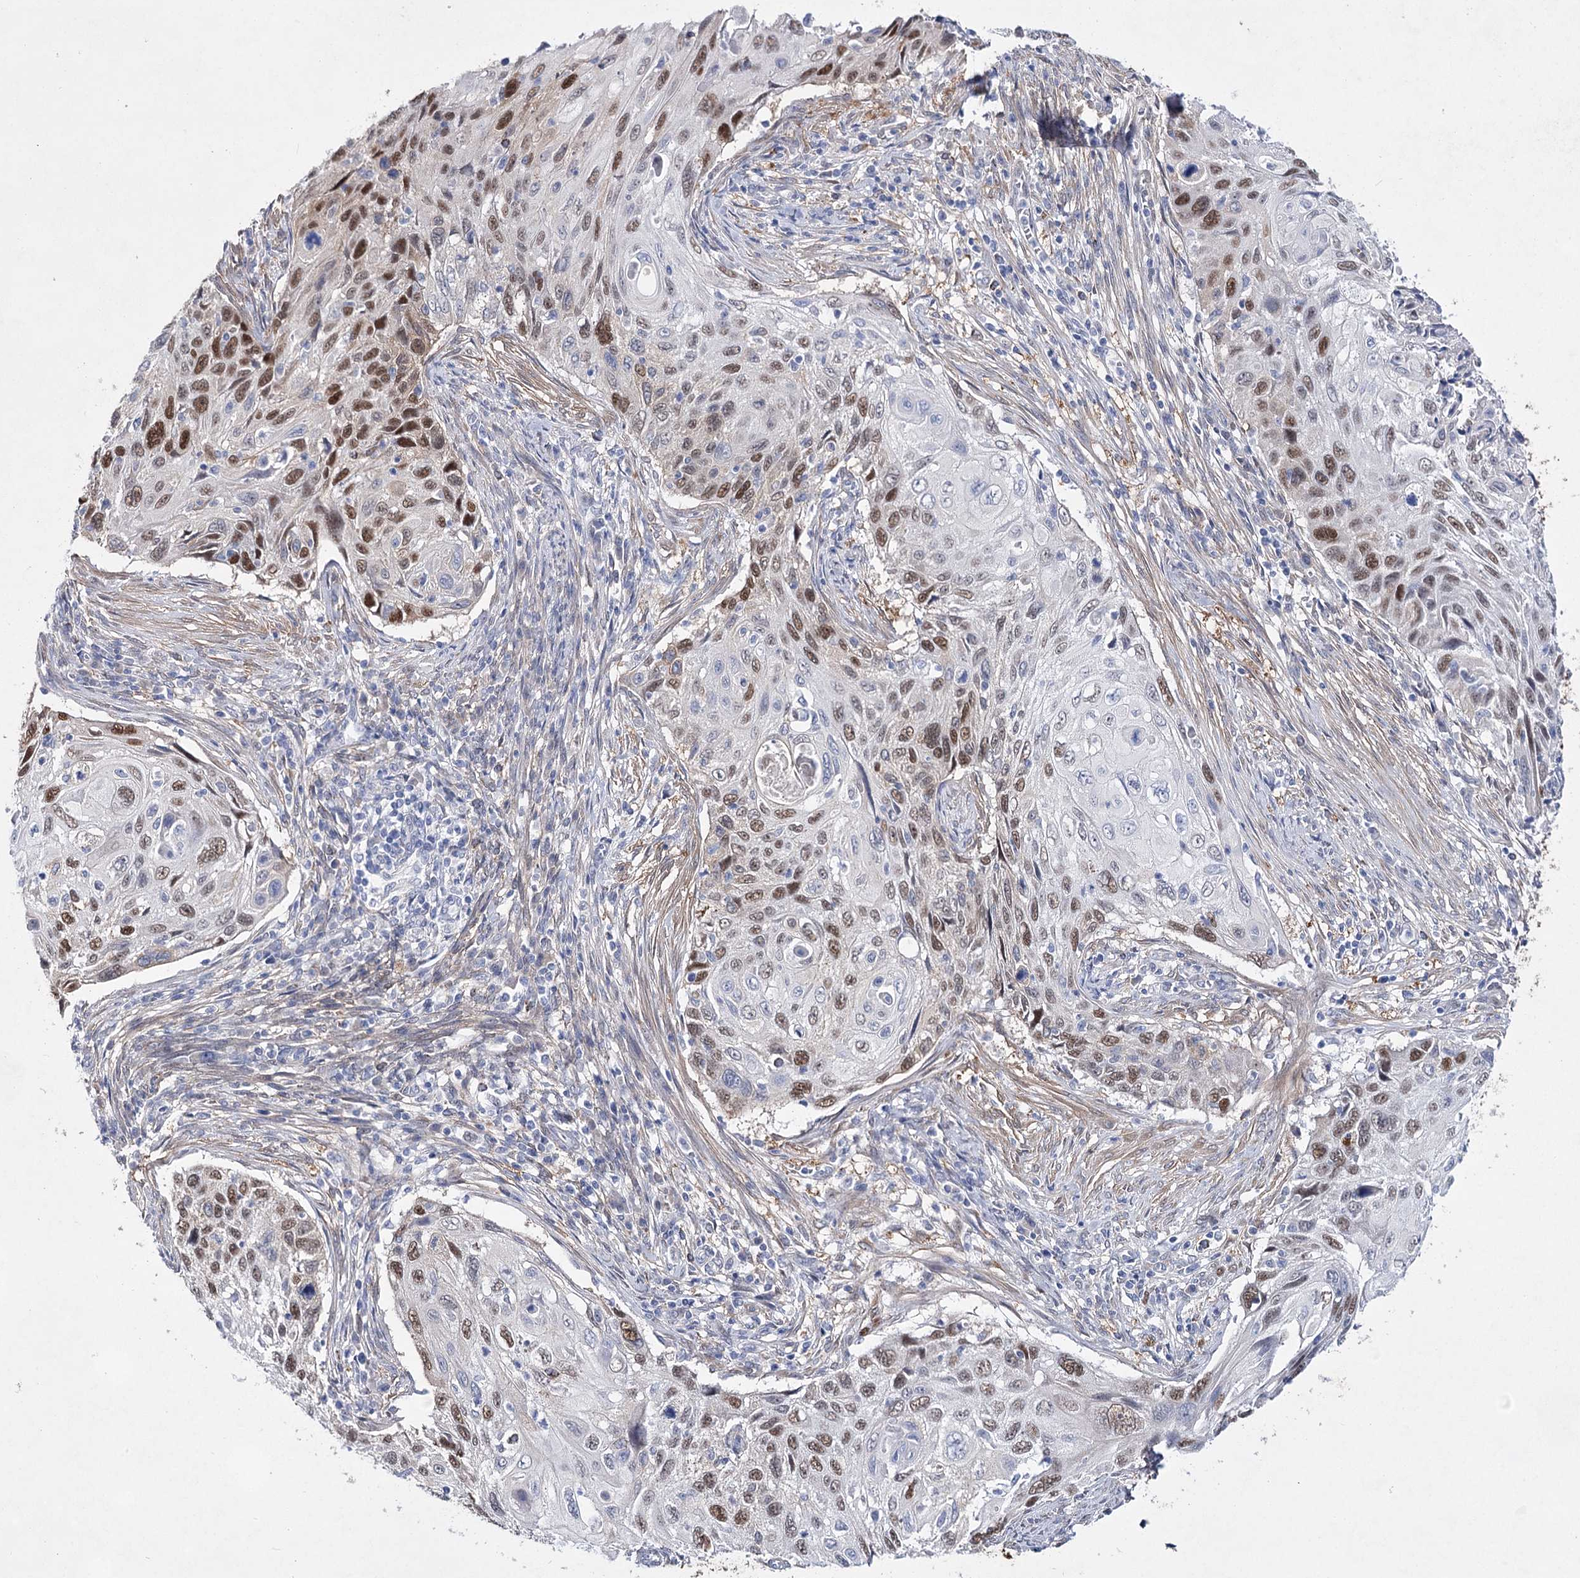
{"staining": {"intensity": "moderate", "quantity": "25%-75%", "location": "nuclear"}, "tissue": "cervical cancer", "cell_type": "Tumor cells", "image_type": "cancer", "snomed": [{"axis": "morphology", "description": "Squamous cell carcinoma, NOS"}, {"axis": "topography", "description": "Cervix"}], "caption": "Immunohistochemical staining of human squamous cell carcinoma (cervical) exhibits medium levels of moderate nuclear expression in about 25%-75% of tumor cells.", "gene": "UGDH", "patient": {"sex": "female", "age": 70}}